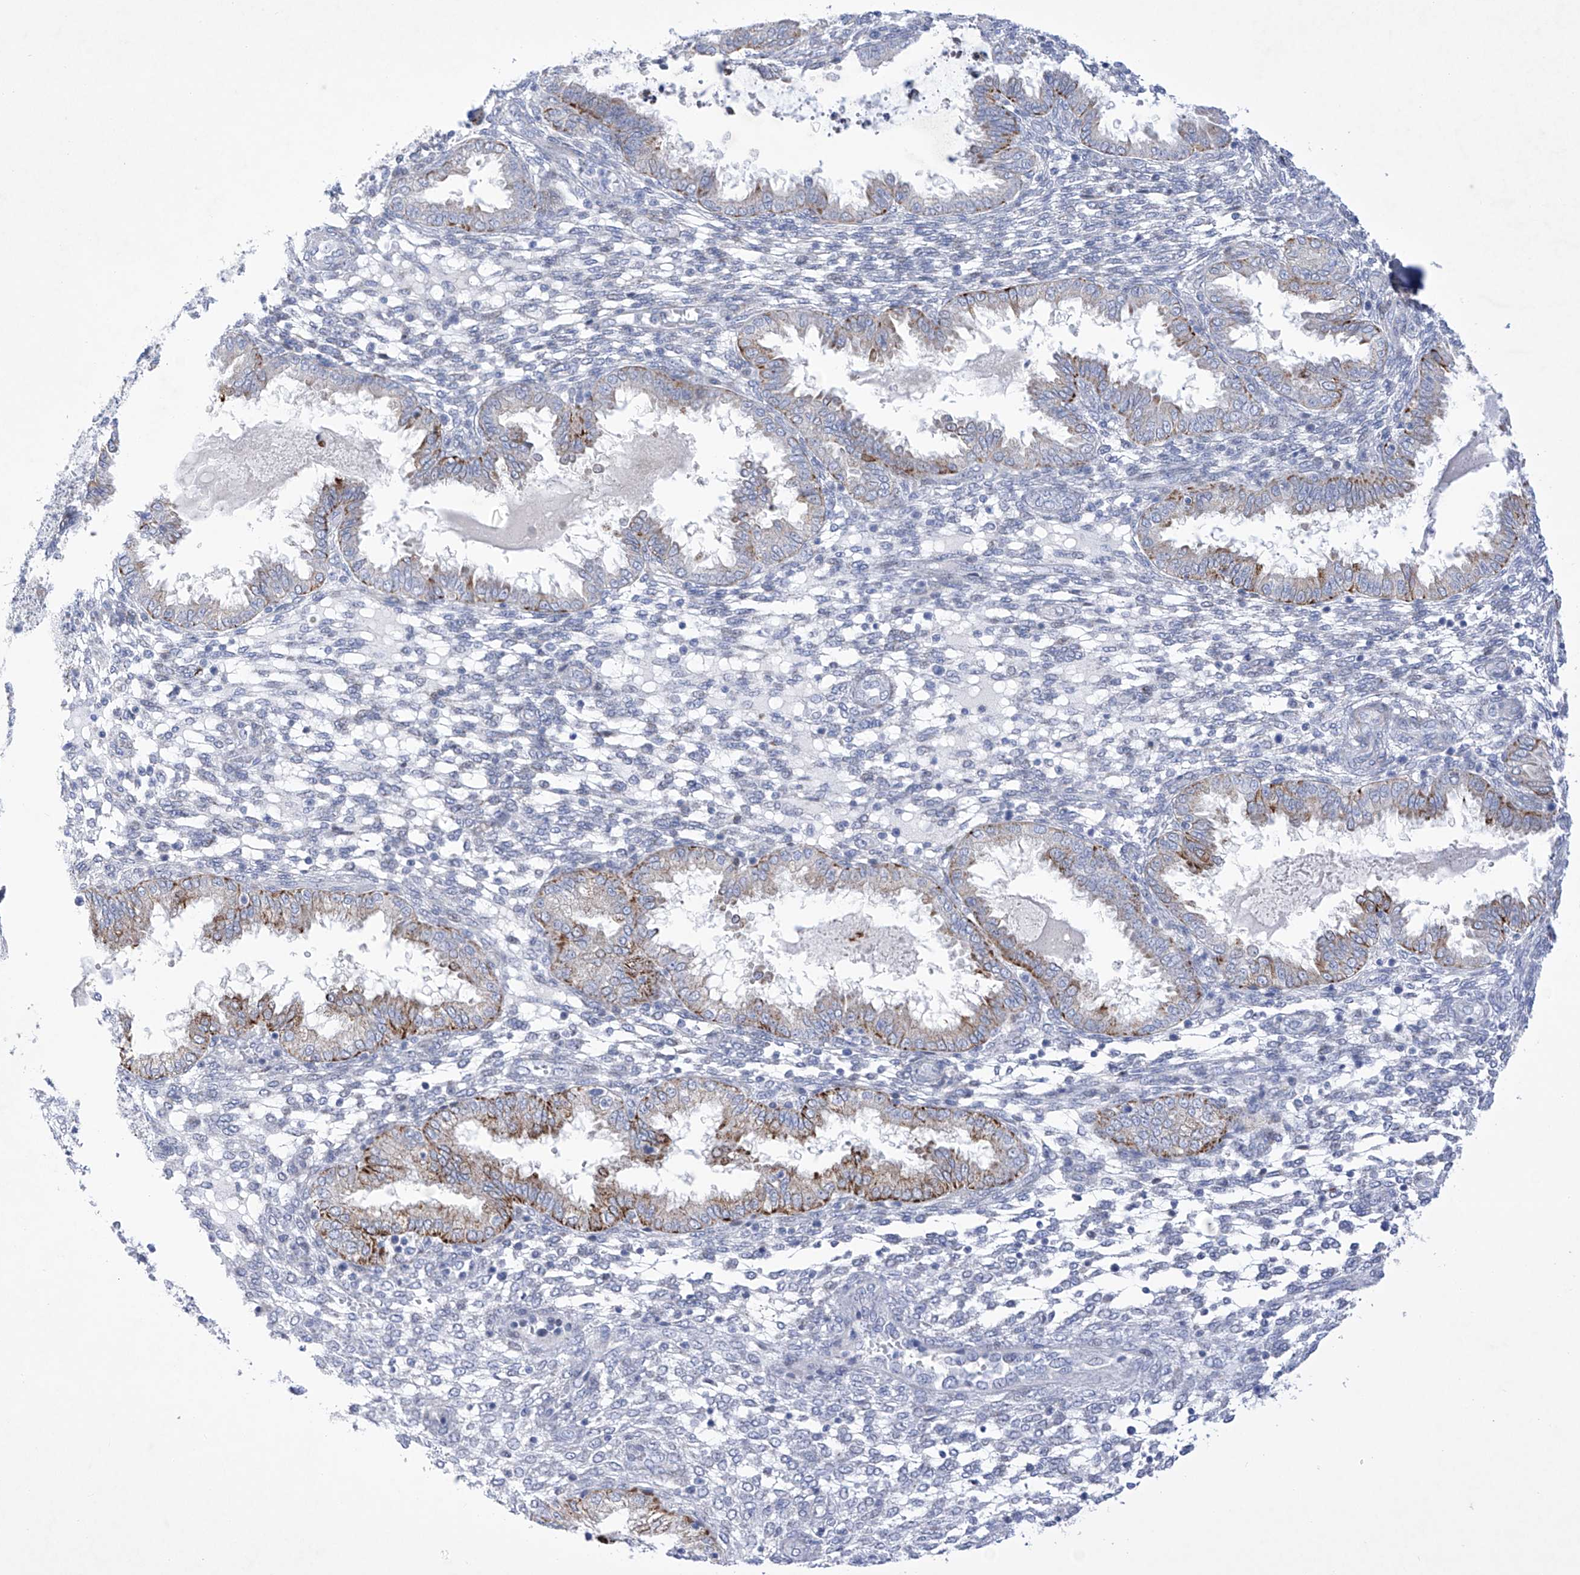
{"staining": {"intensity": "negative", "quantity": "none", "location": "none"}, "tissue": "endometrium", "cell_type": "Cells in endometrial stroma", "image_type": "normal", "snomed": [{"axis": "morphology", "description": "Normal tissue, NOS"}, {"axis": "topography", "description": "Endometrium"}], "caption": "High magnification brightfield microscopy of unremarkable endometrium stained with DAB (brown) and counterstained with hematoxylin (blue): cells in endometrial stroma show no significant expression. (DAB IHC with hematoxylin counter stain).", "gene": "C1orf87", "patient": {"sex": "female", "age": 33}}